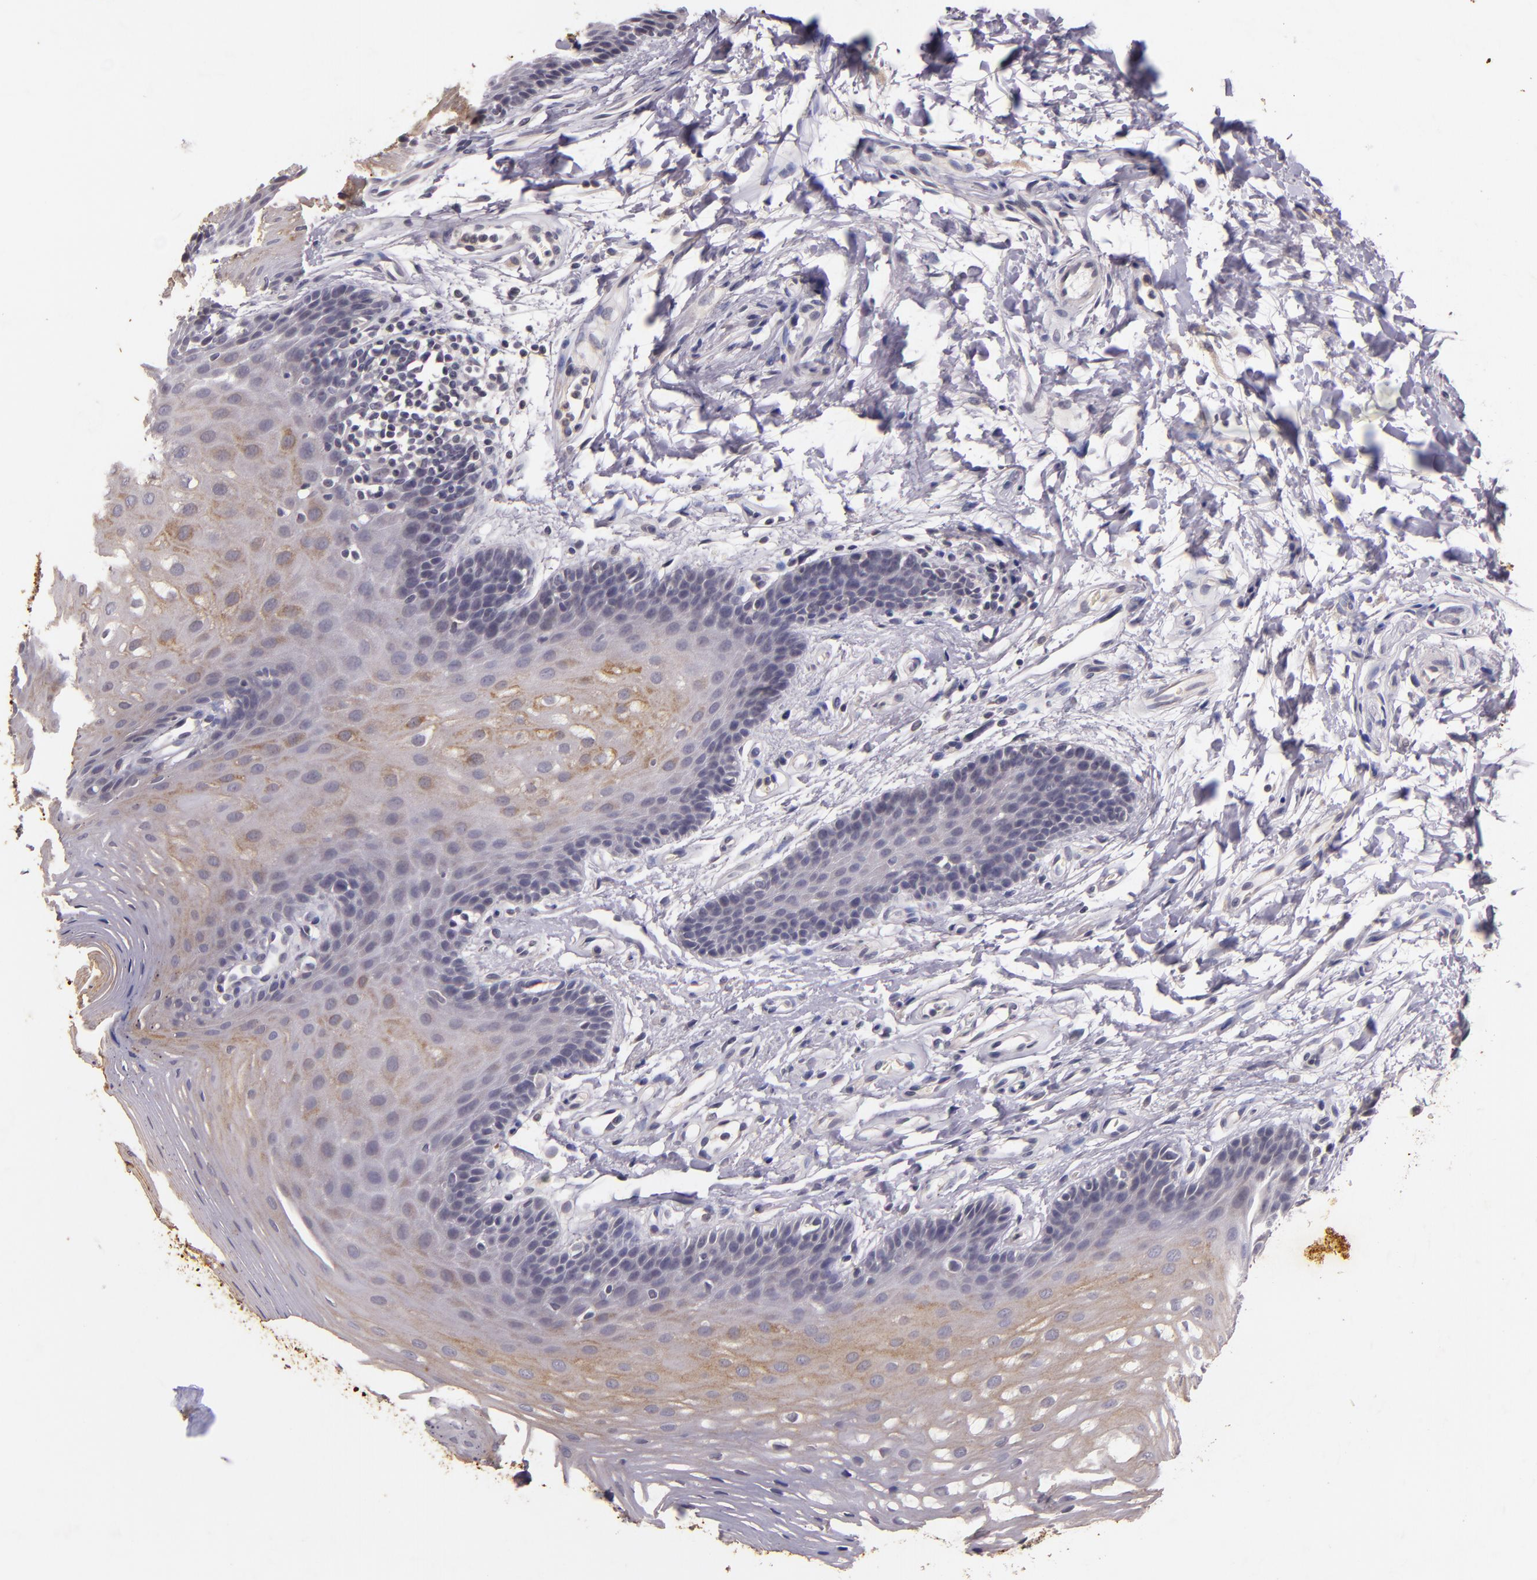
{"staining": {"intensity": "weak", "quantity": "<25%", "location": "cytoplasmic/membranous"}, "tissue": "oral mucosa", "cell_type": "Squamous epithelial cells", "image_type": "normal", "snomed": [{"axis": "morphology", "description": "Normal tissue, NOS"}, {"axis": "topography", "description": "Oral tissue"}], "caption": "Immunohistochemistry (IHC) of normal human oral mucosa exhibits no expression in squamous epithelial cells. (Immunohistochemistry, brightfield microscopy, high magnification).", "gene": "TFF1", "patient": {"sex": "male", "age": 62}}